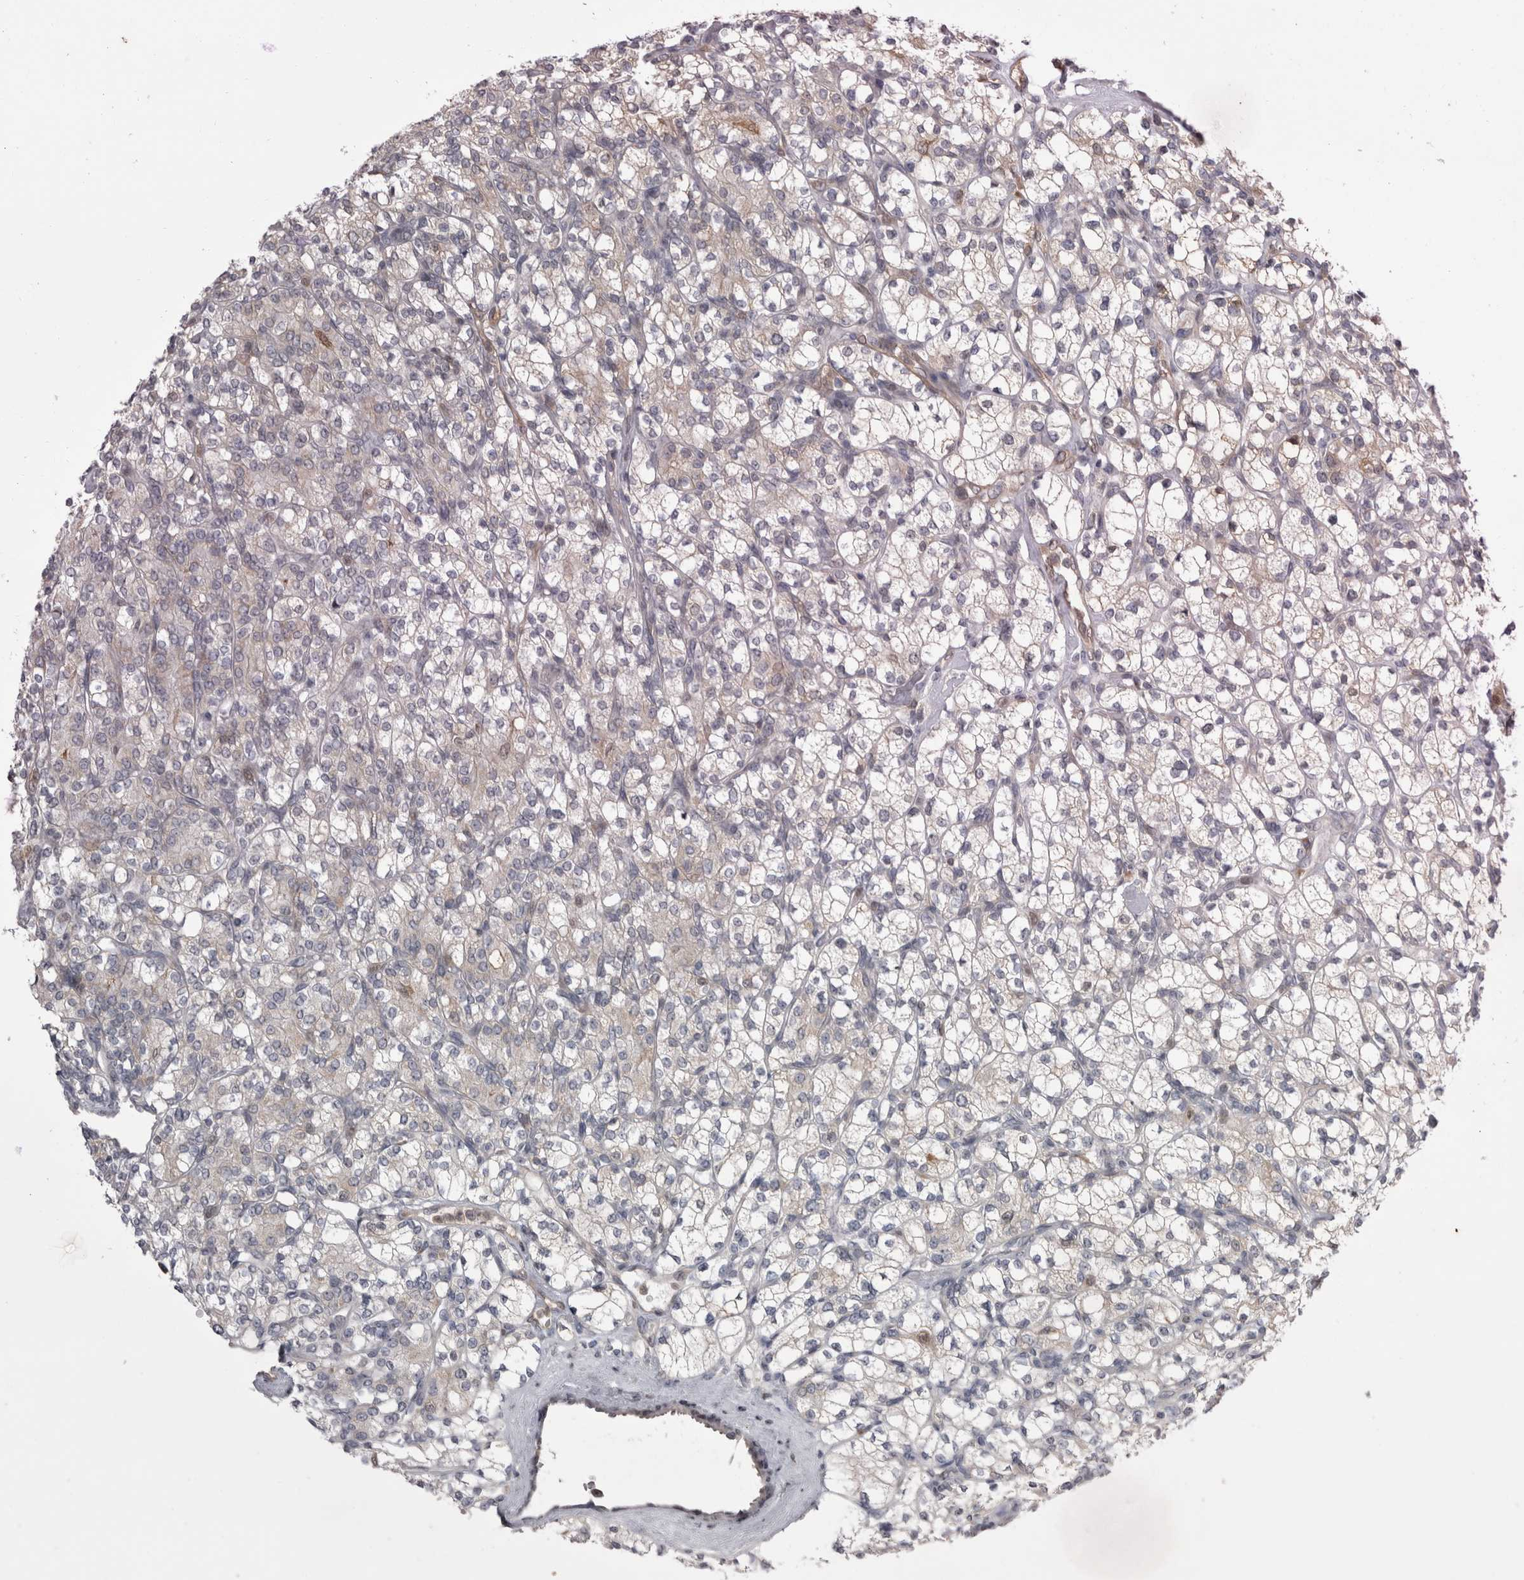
{"staining": {"intensity": "negative", "quantity": "none", "location": "none"}, "tissue": "renal cancer", "cell_type": "Tumor cells", "image_type": "cancer", "snomed": [{"axis": "morphology", "description": "Adenocarcinoma, NOS"}, {"axis": "topography", "description": "Kidney"}], "caption": "An immunohistochemistry histopathology image of renal adenocarcinoma is shown. There is no staining in tumor cells of renal adenocarcinoma.", "gene": "CHIC2", "patient": {"sex": "male", "age": 77}}